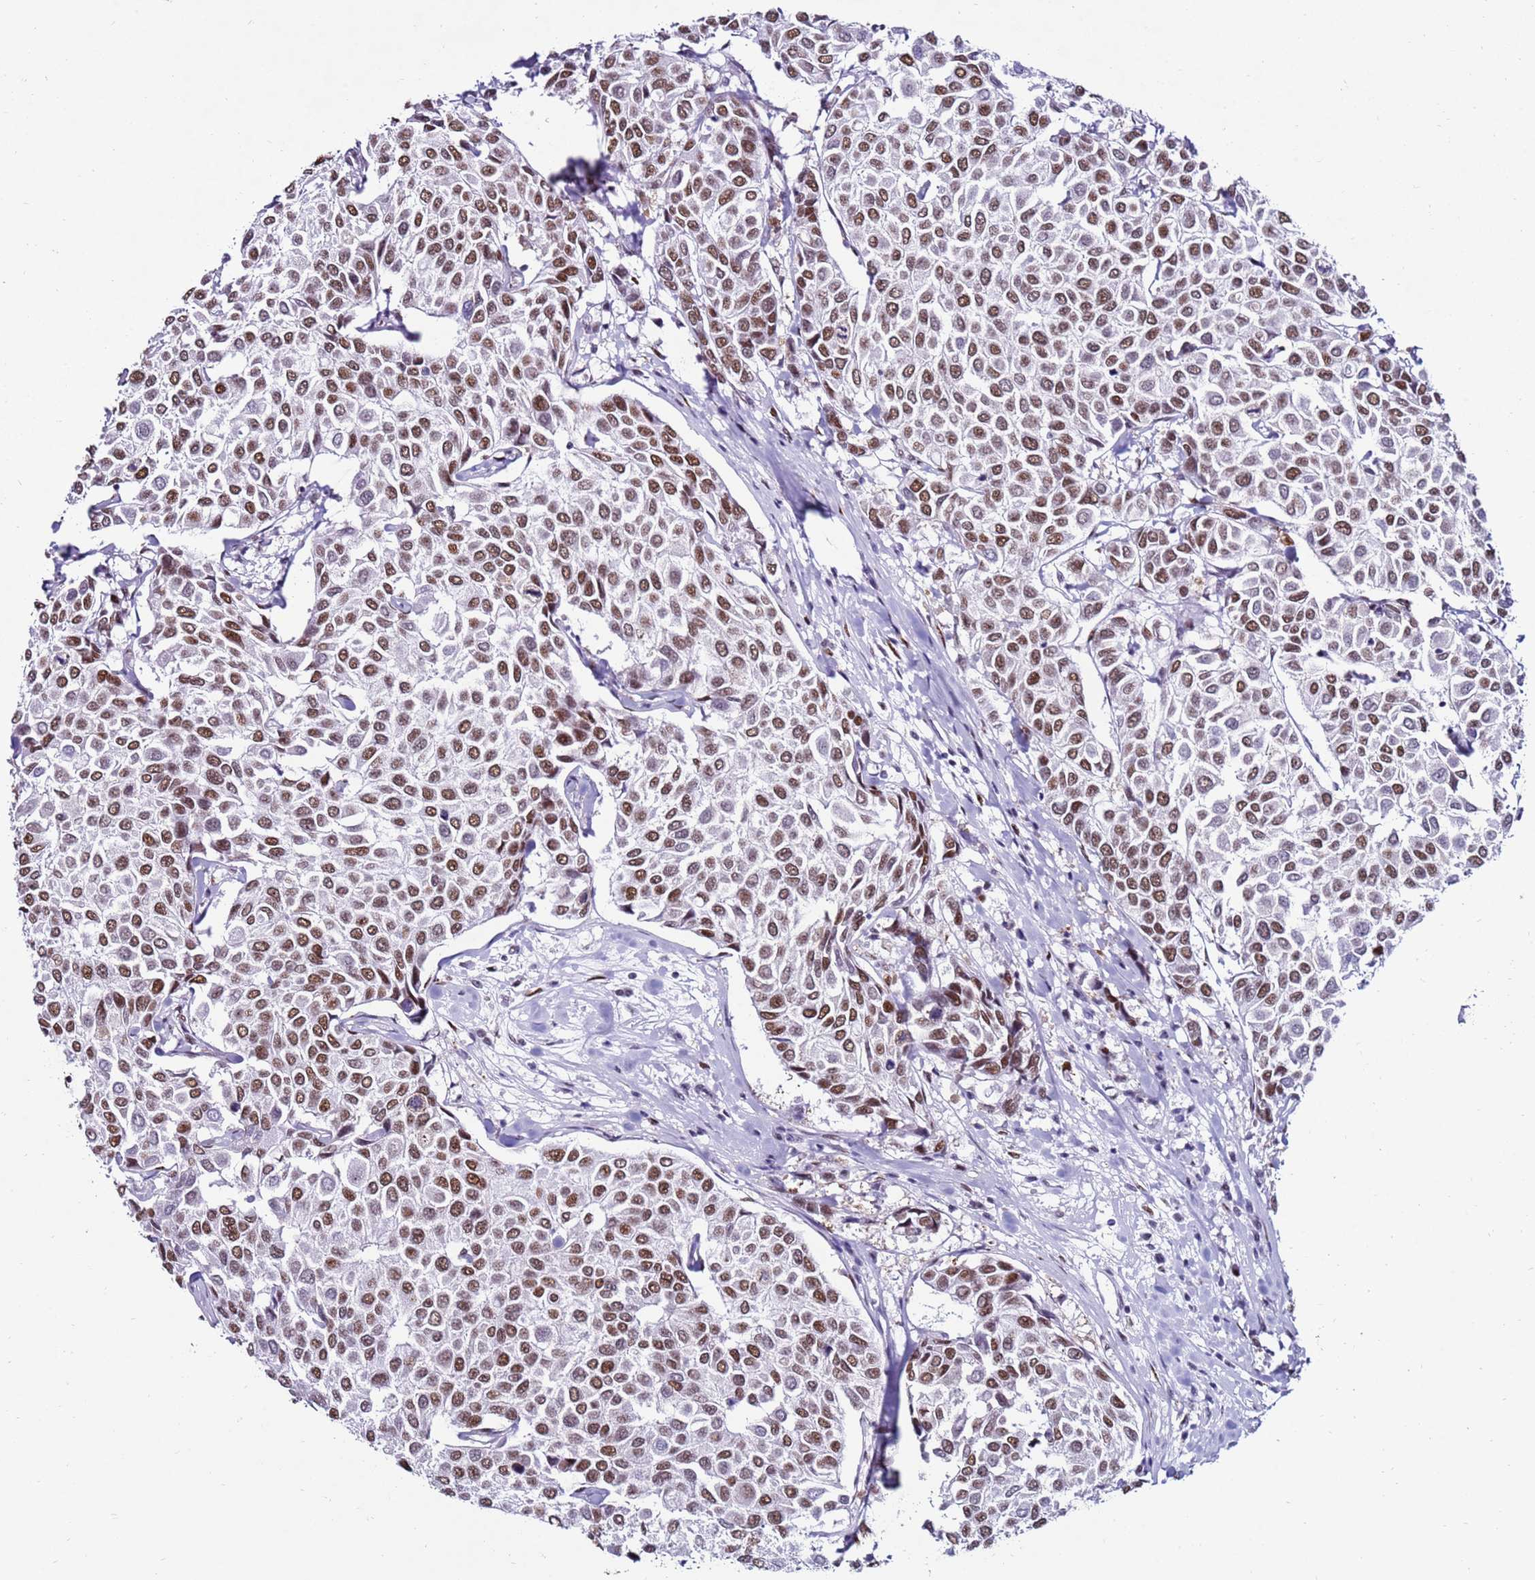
{"staining": {"intensity": "moderate", "quantity": ">75%", "location": "nuclear"}, "tissue": "breast cancer", "cell_type": "Tumor cells", "image_type": "cancer", "snomed": [{"axis": "morphology", "description": "Duct carcinoma"}, {"axis": "topography", "description": "Breast"}], "caption": "Protein analysis of breast cancer (infiltrating ductal carcinoma) tissue displays moderate nuclear positivity in approximately >75% of tumor cells.", "gene": "KPNA4", "patient": {"sex": "female", "age": 55}}